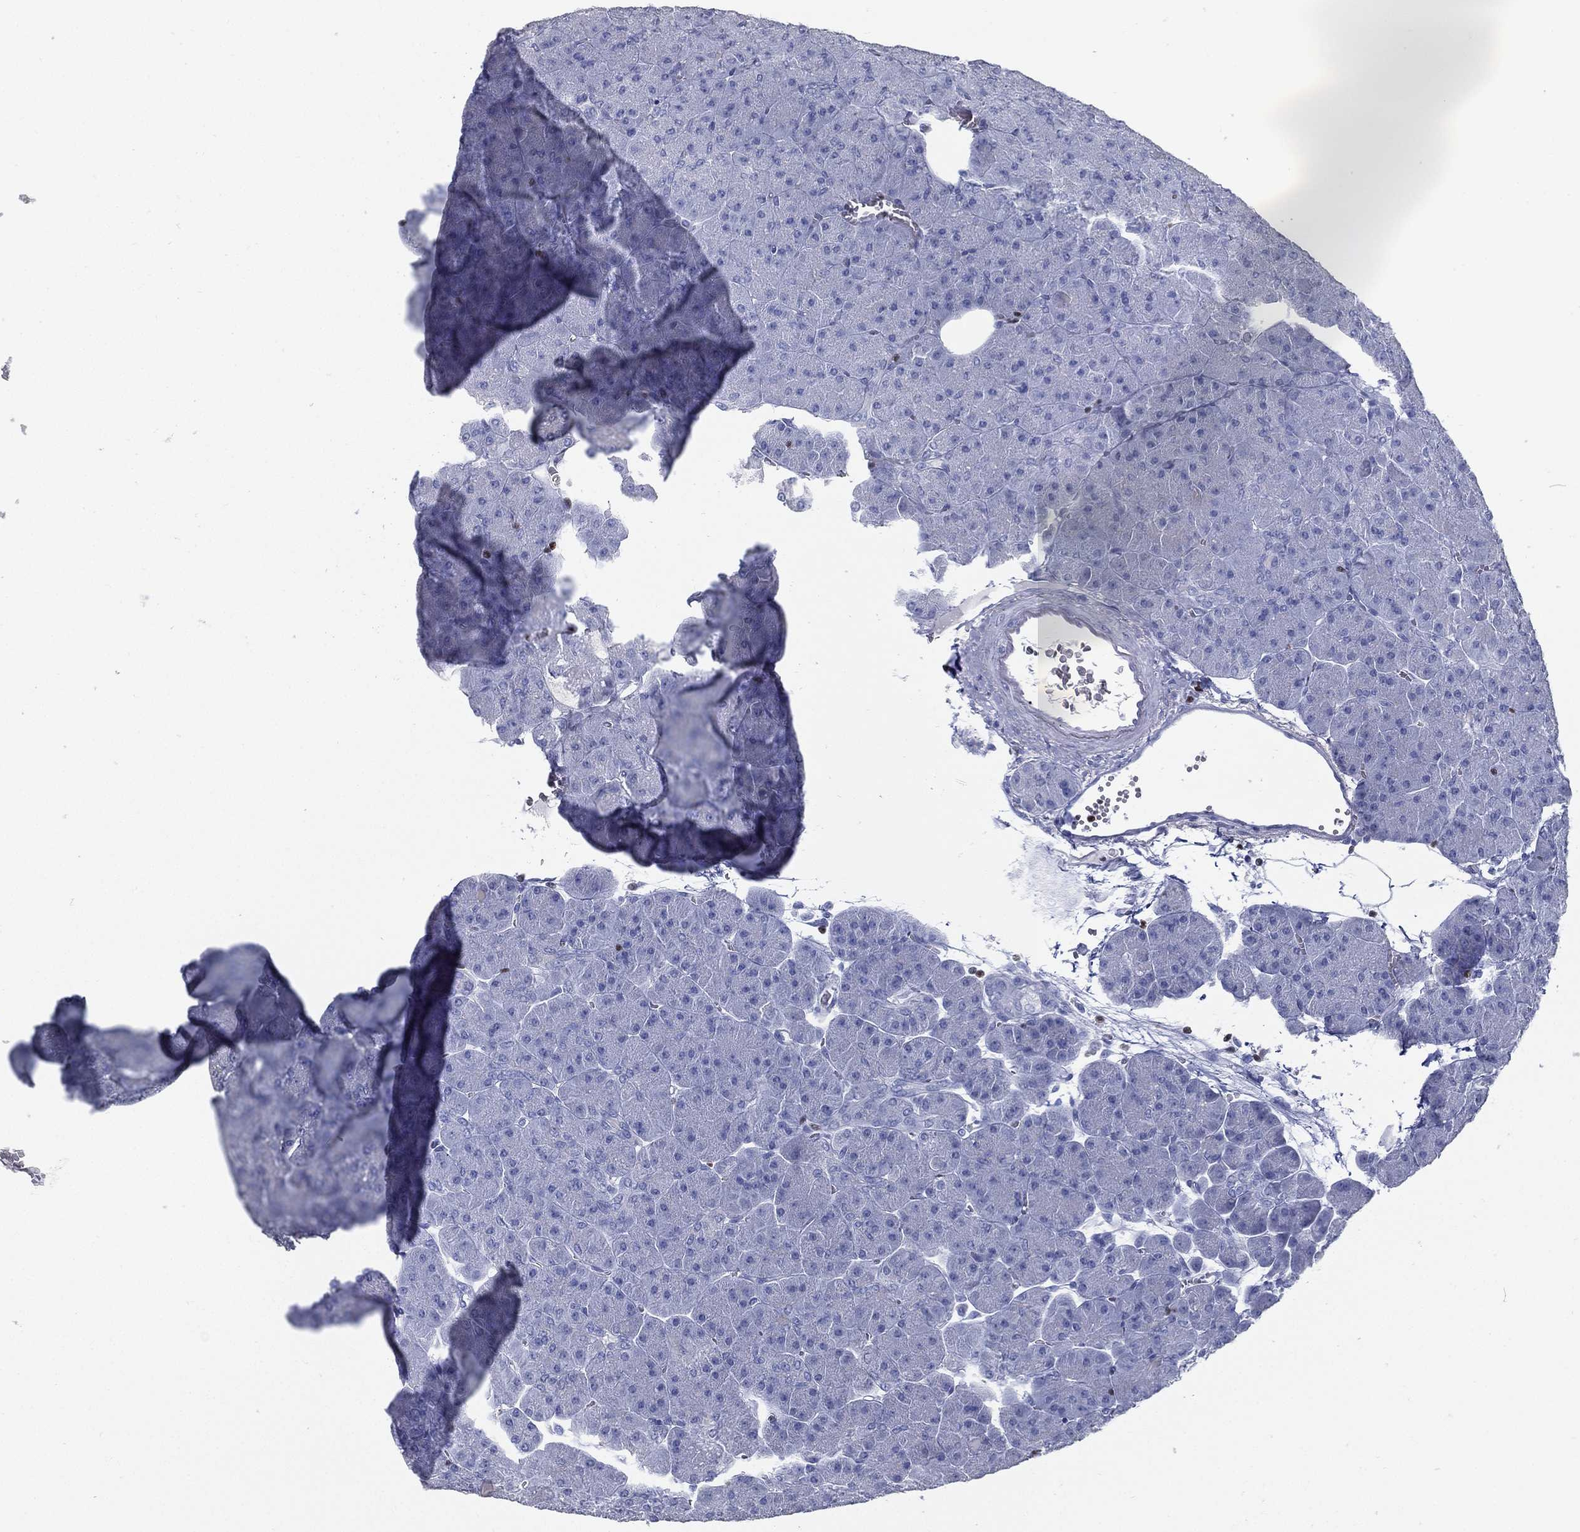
{"staining": {"intensity": "negative", "quantity": "none", "location": "none"}, "tissue": "pancreas", "cell_type": "Exocrine glandular cells", "image_type": "normal", "snomed": [{"axis": "morphology", "description": "Normal tissue, NOS"}, {"axis": "topography", "description": "Pancreas"}], "caption": "Immunohistochemistry image of benign pancreas: pancreas stained with DAB demonstrates no significant protein staining in exocrine glandular cells.", "gene": "PYHIN1", "patient": {"sex": "male", "age": 61}}